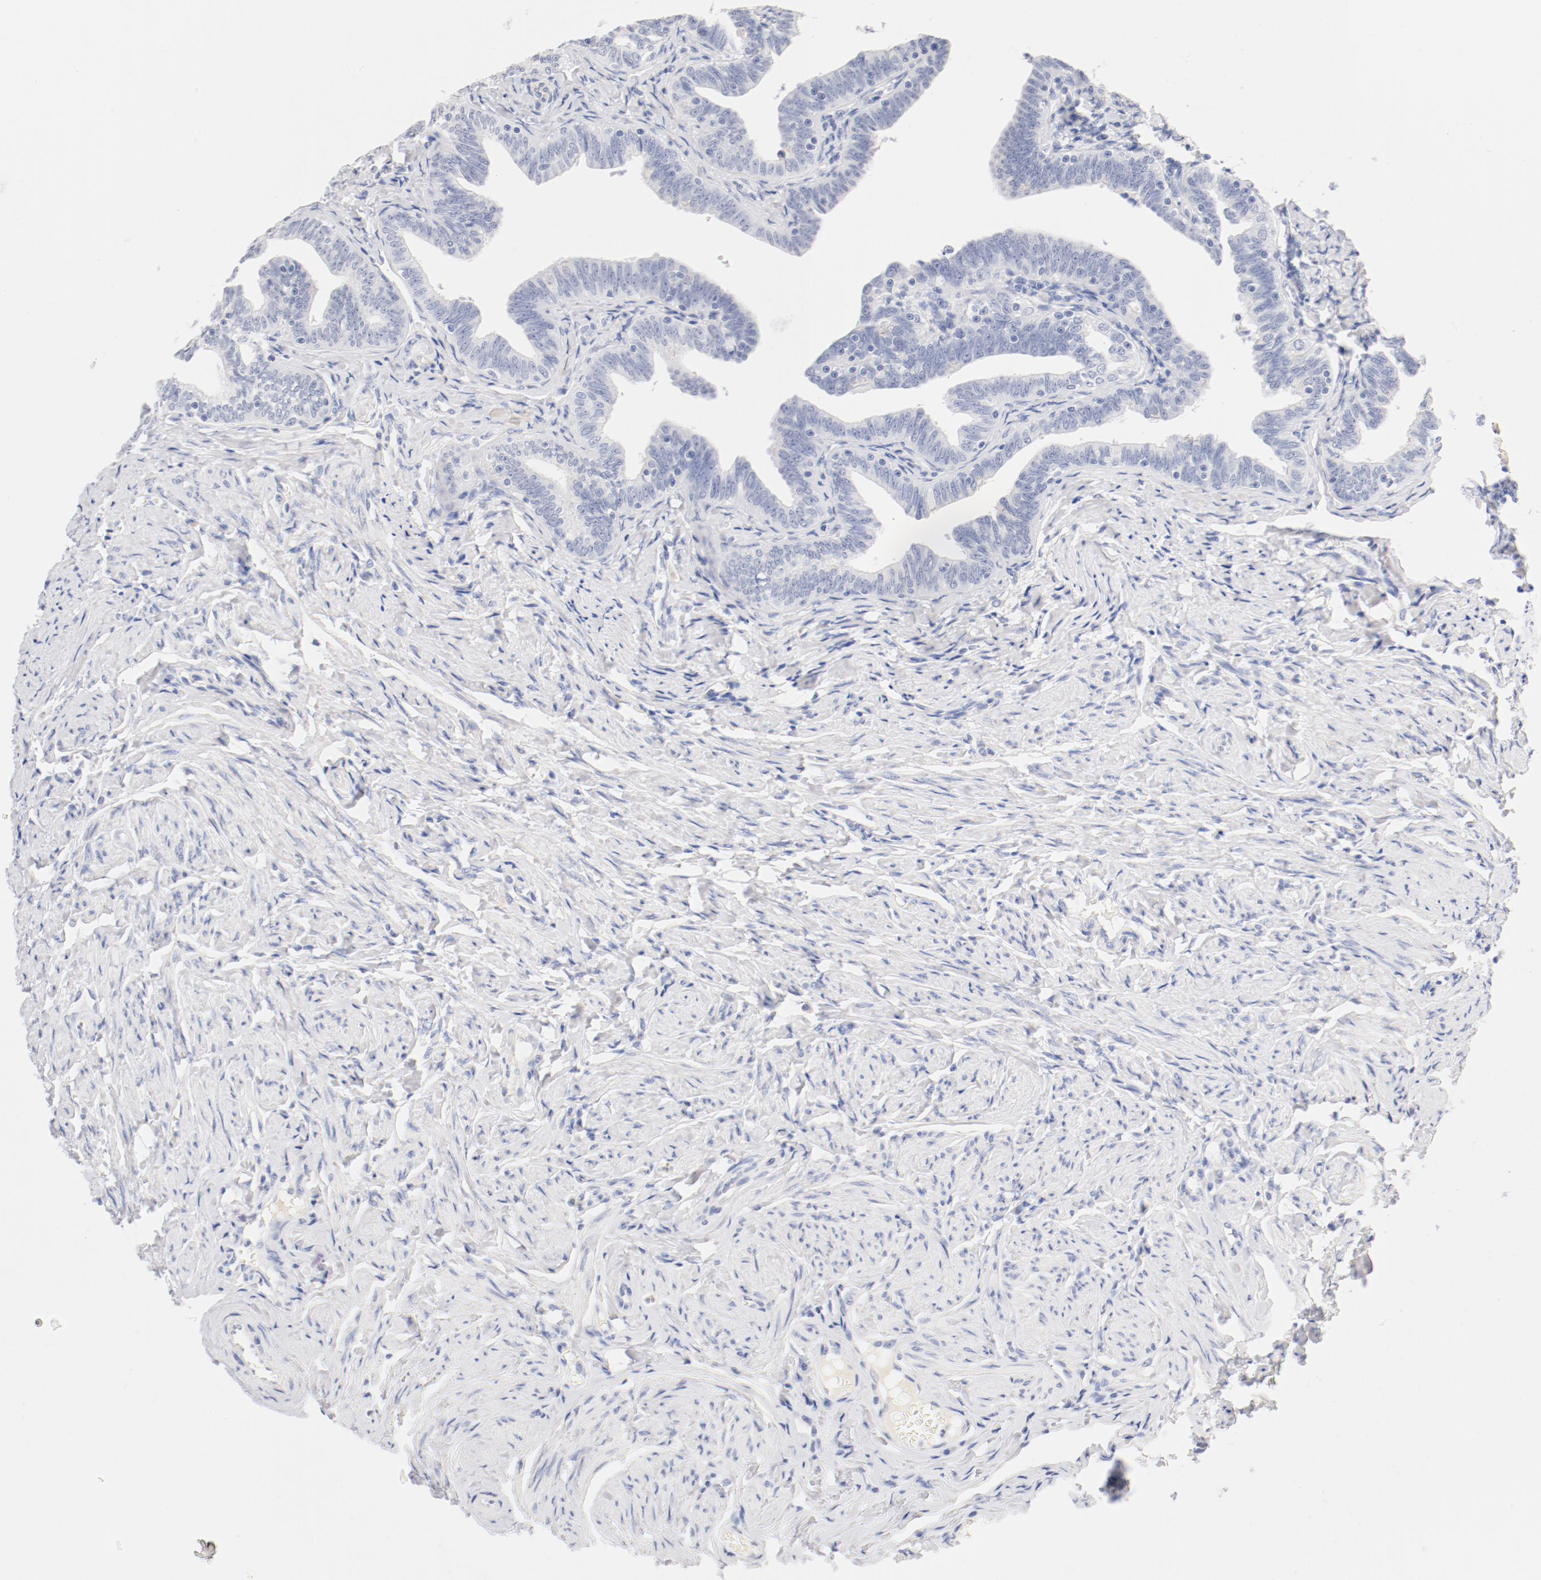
{"staining": {"intensity": "negative", "quantity": "none", "location": "none"}, "tissue": "fallopian tube", "cell_type": "Glandular cells", "image_type": "normal", "snomed": [{"axis": "morphology", "description": "Normal tissue, NOS"}, {"axis": "topography", "description": "Fallopian tube"}, {"axis": "topography", "description": "Ovary"}], "caption": "Immunohistochemistry (IHC) of benign fallopian tube demonstrates no staining in glandular cells. (IHC, brightfield microscopy, high magnification).", "gene": "HOMER1", "patient": {"sex": "female", "age": 69}}